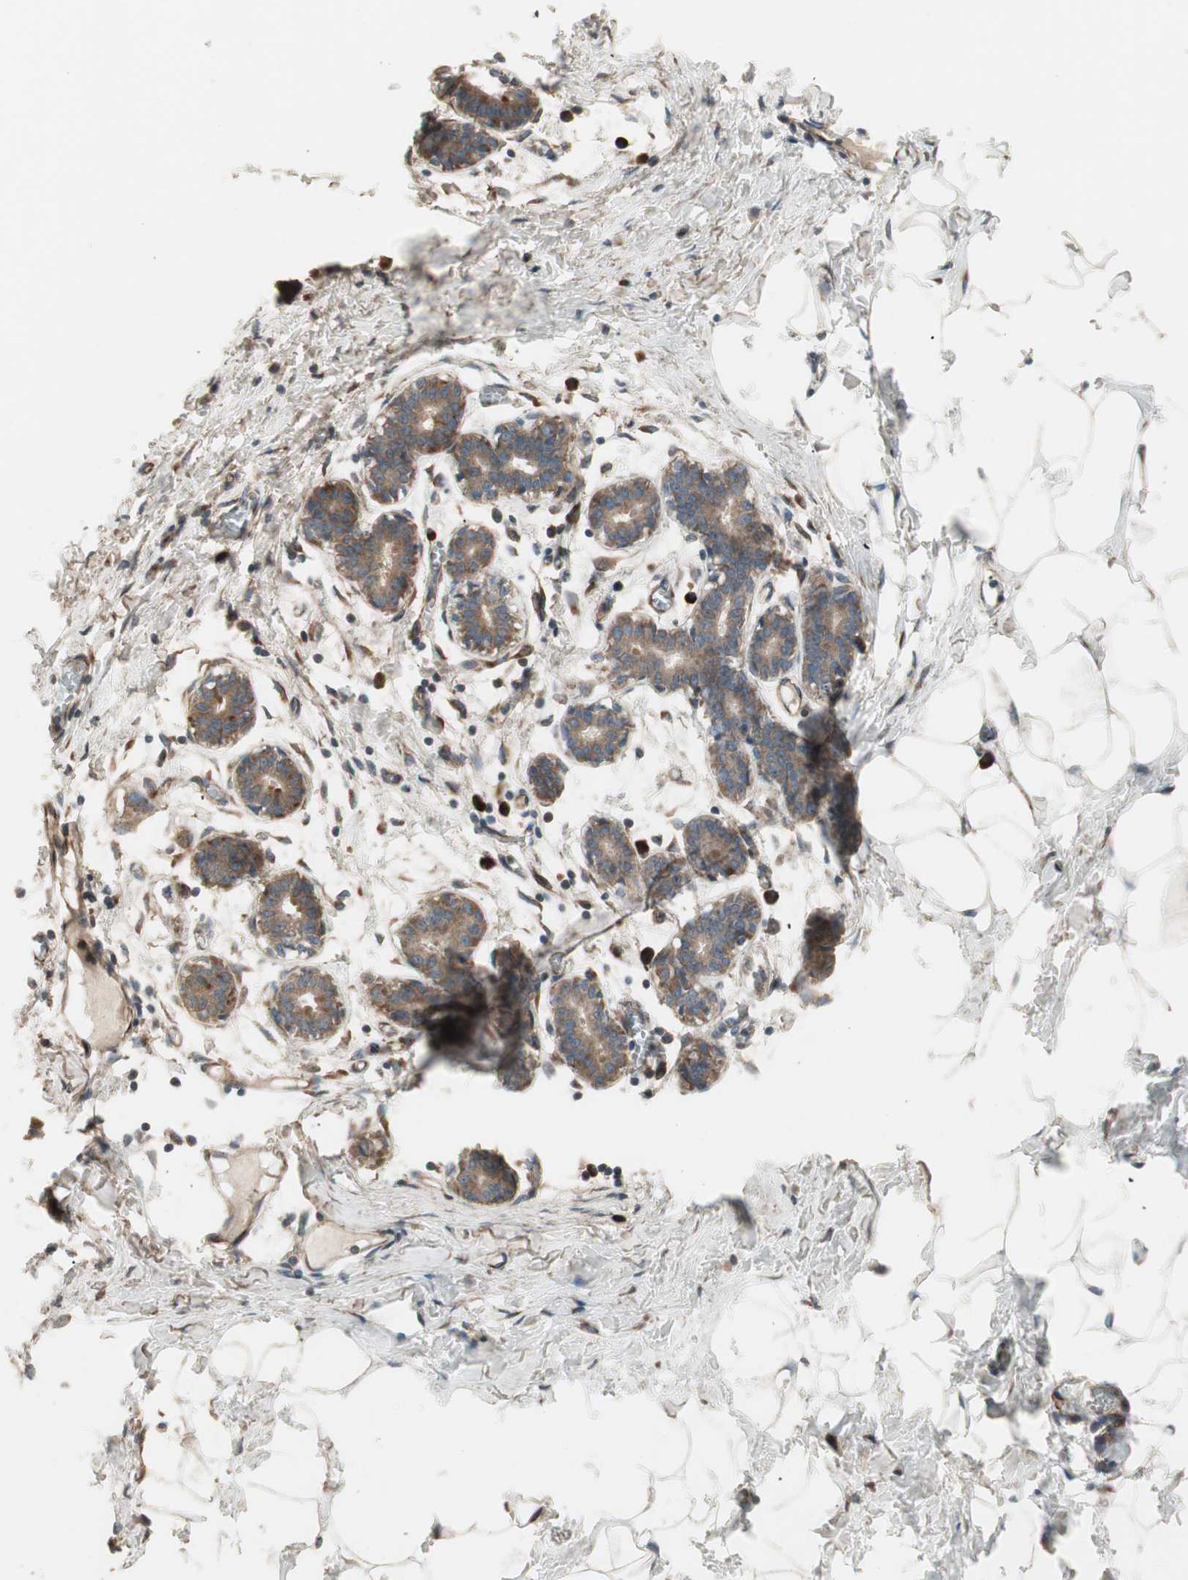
{"staining": {"intensity": "weak", "quantity": ">75%", "location": "cytoplasmic/membranous"}, "tissue": "breast", "cell_type": "Adipocytes", "image_type": "normal", "snomed": [{"axis": "morphology", "description": "Normal tissue, NOS"}, {"axis": "topography", "description": "Breast"}], "caption": "A brown stain highlights weak cytoplasmic/membranous expression of a protein in adipocytes of normal human breast. (Stains: DAB (3,3'-diaminobenzidine) in brown, nuclei in blue, Microscopy: brightfield microscopy at high magnification).", "gene": "PPP2R5E", "patient": {"sex": "female", "age": 27}}